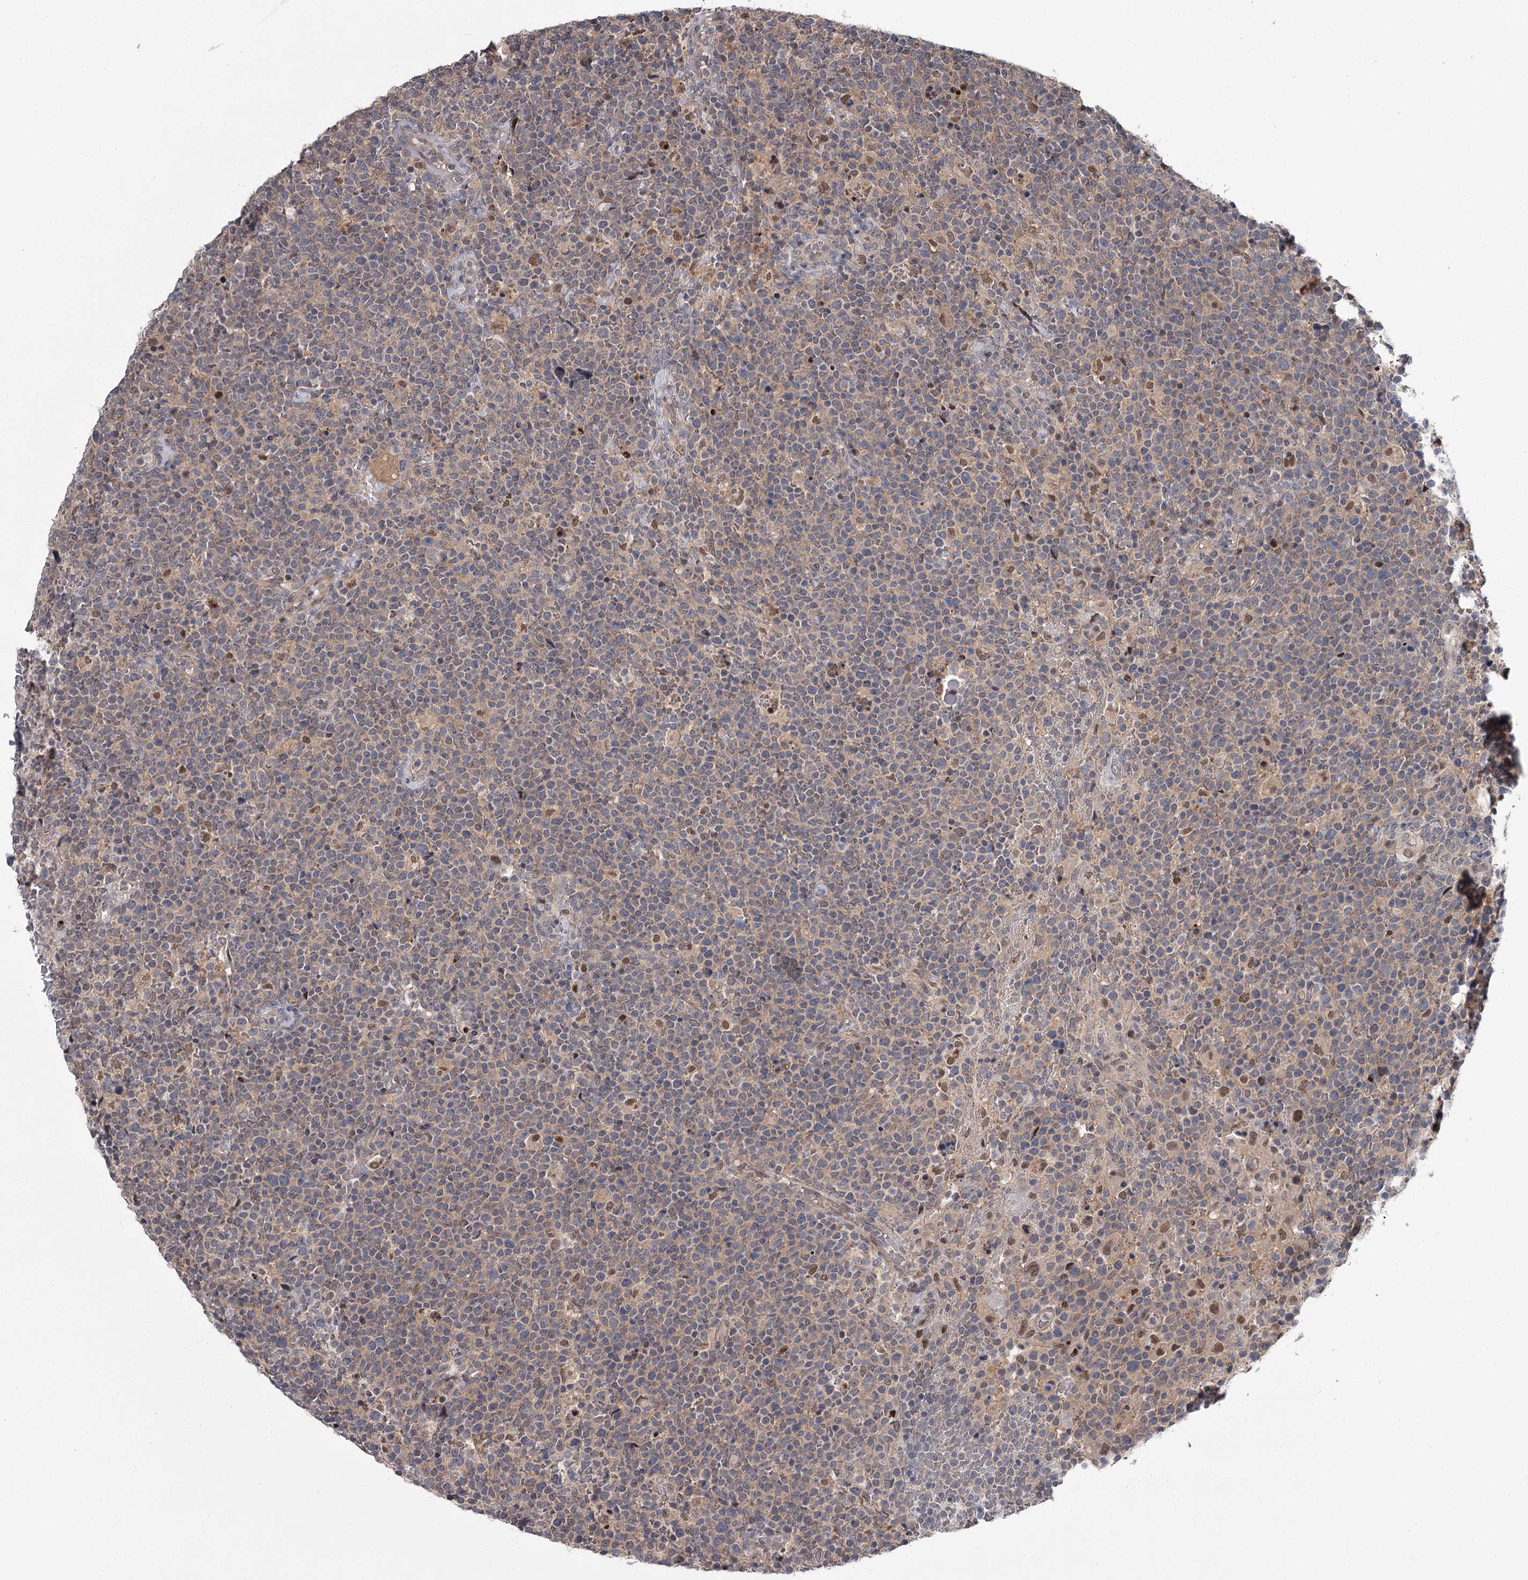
{"staining": {"intensity": "weak", "quantity": "25%-75%", "location": "cytoplasmic/membranous"}, "tissue": "lymphoma", "cell_type": "Tumor cells", "image_type": "cancer", "snomed": [{"axis": "morphology", "description": "Malignant lymphoma, non-Hodgkin's type, High grade"}, {"axis": "topography", "description": "Lymph node"}], "caption": "High-grade malignant lymphoma, non-Hodgkin's type was stained to show a protein in brown. There is low levels of weak cytoplasmic/membranous staining in about 25%-75% of tumor cells. Nuclei are stained in blue.", "gene": "DAO", "patient": {"sex": "male", "age": 61}}